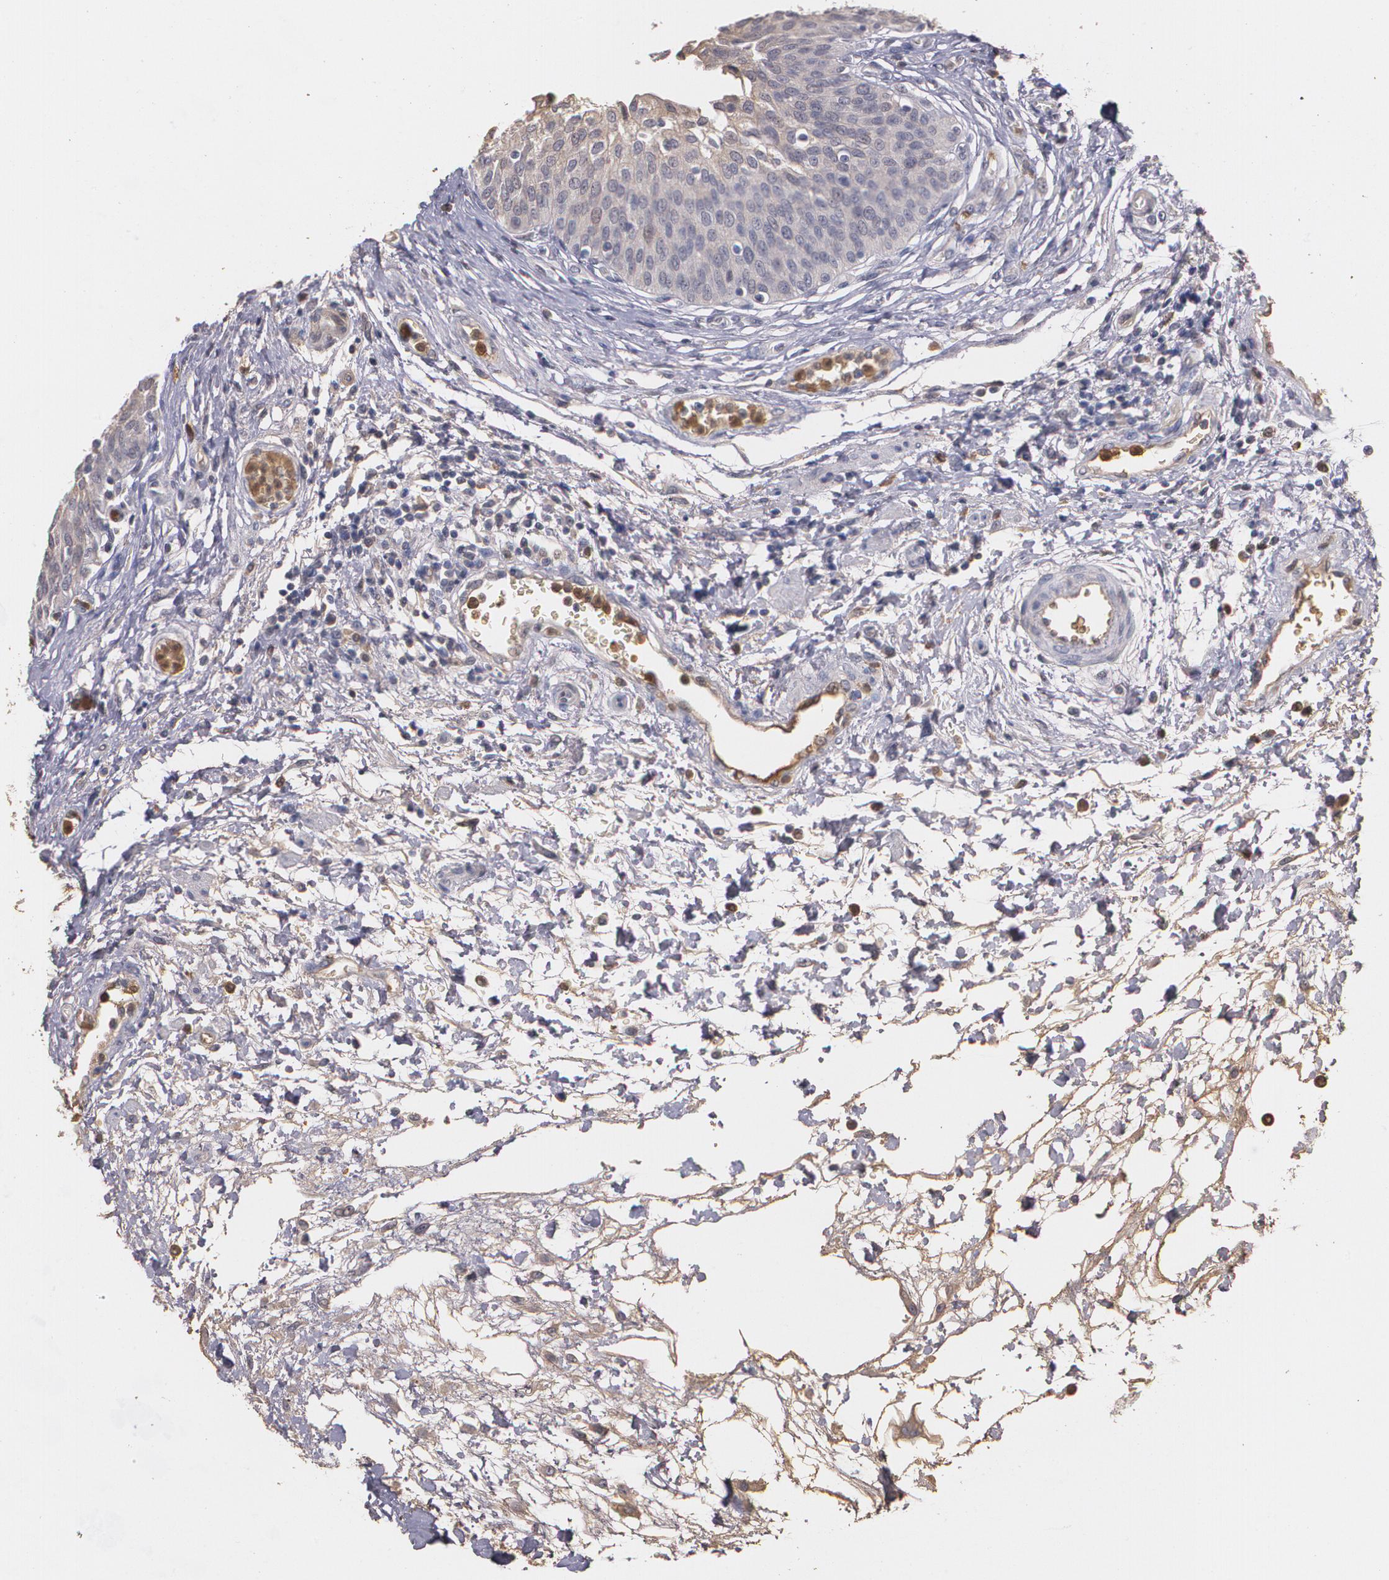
{"staining": {"intensity": "negative", "quantity": "none", "location": "none"}, "tissue": "urinary bladder", "cell_type": "Urothelial cells", "image_type": "normal", "snomed": [{"axis": "morphology", "description": "Normal tissue, NOS"}, {"axis": "topography", "description": "Smooth muscle"}, {"axis": "topography", "description": "Urinary bladder"}], "caption": "Immunohistochemistry of unremarkable human urinary bladder demonstrates no staining in urothelial cells.", "gene": "PTS", "patient": {"sex": "male", "age": 35}}